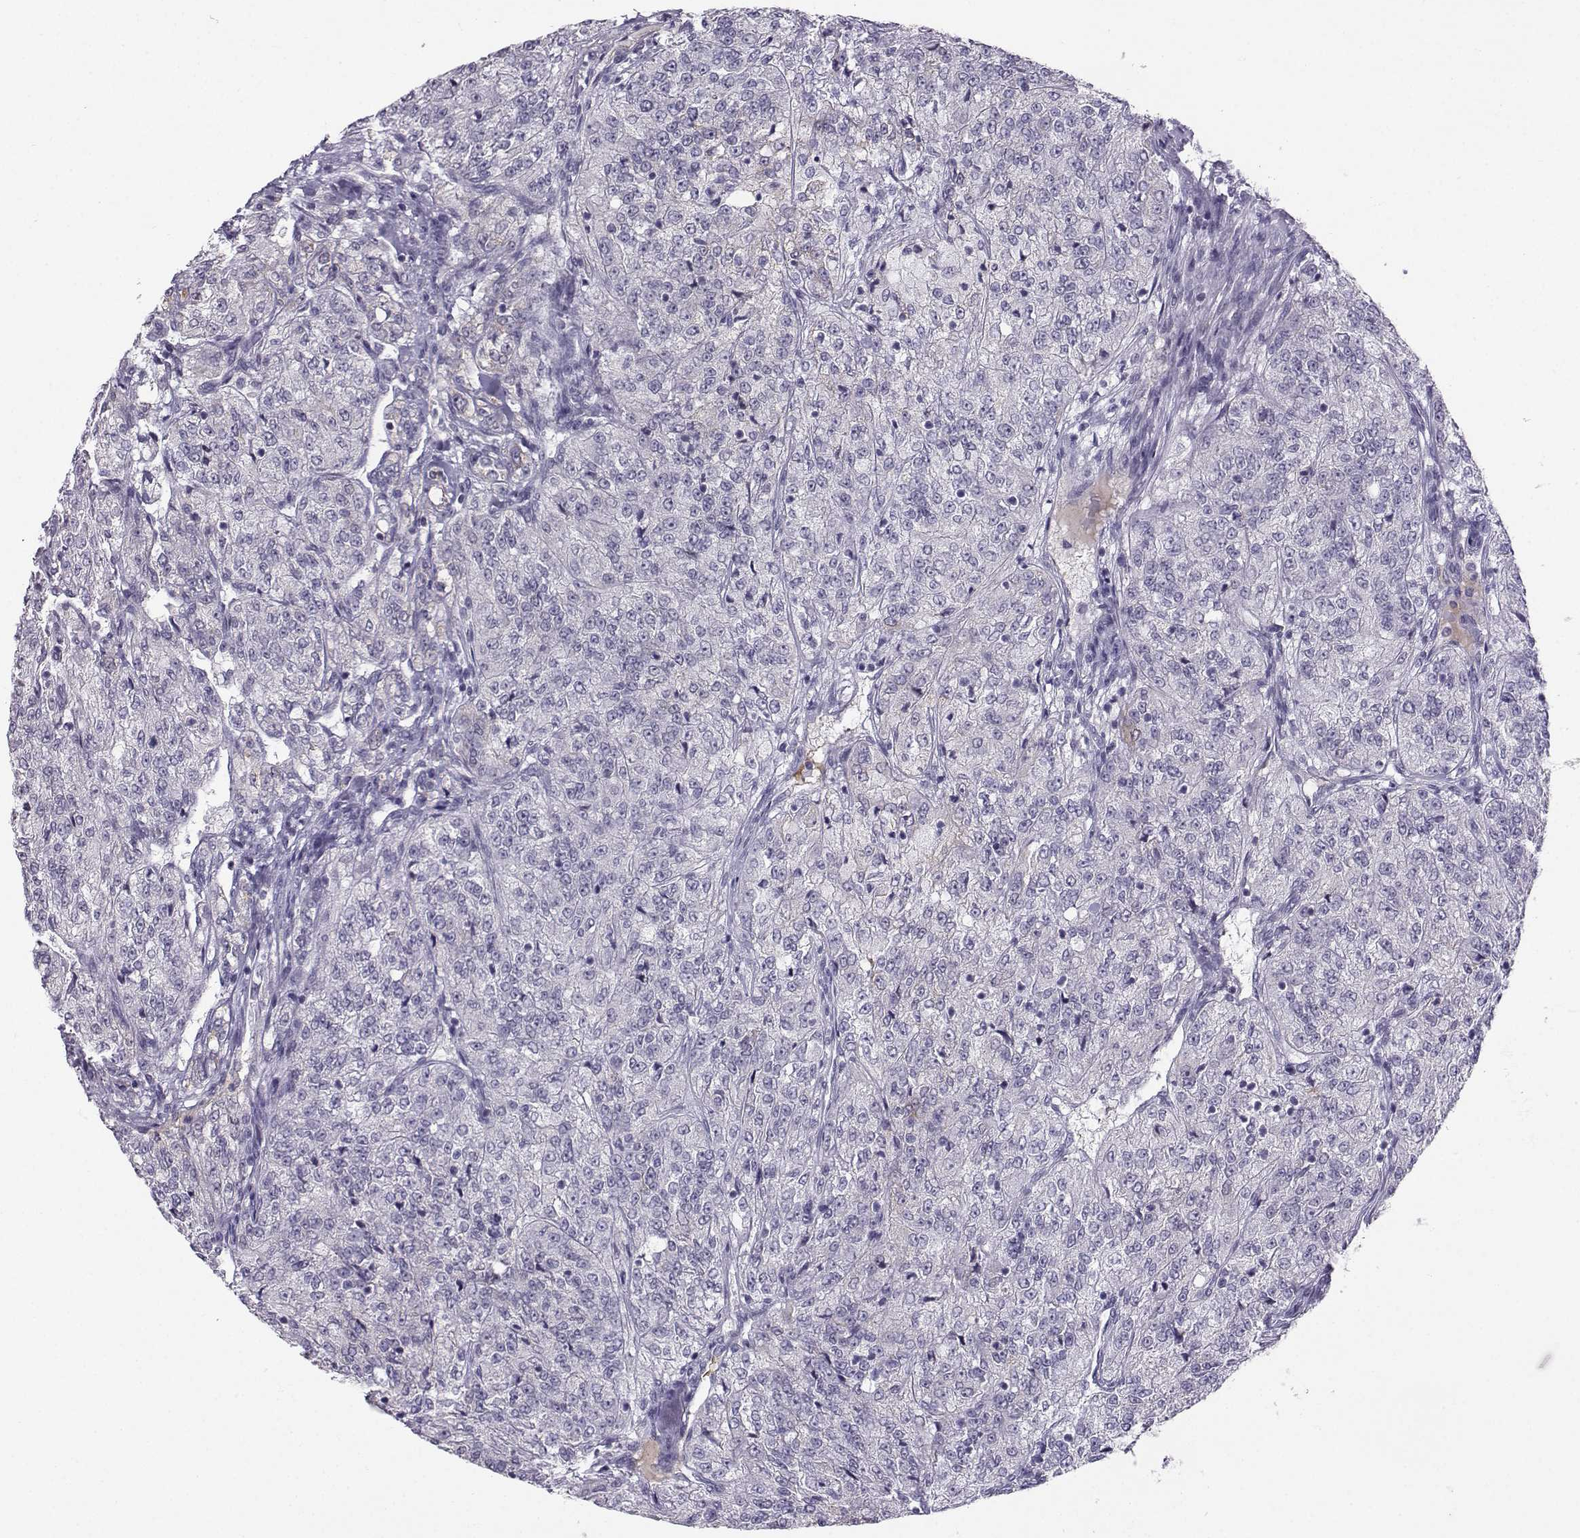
{"staining": {"intensity": "negative", "quantity": "none", "location": "none"}, "tissue": "renal cancer", "cell_type": "Tumor cells", "image_type": "cancer", "snomed": [{"axis": "morphology", "description": "Adenocarcinoma, NOS"}, {"axis": "topography", "description": "Kidney"}], "caption": "Immunohistochemical staining of renal cancer reveals no significant staining in tumor cells.", "gene": "LHX1", "patient": {"sex": "female", "age": 63}}